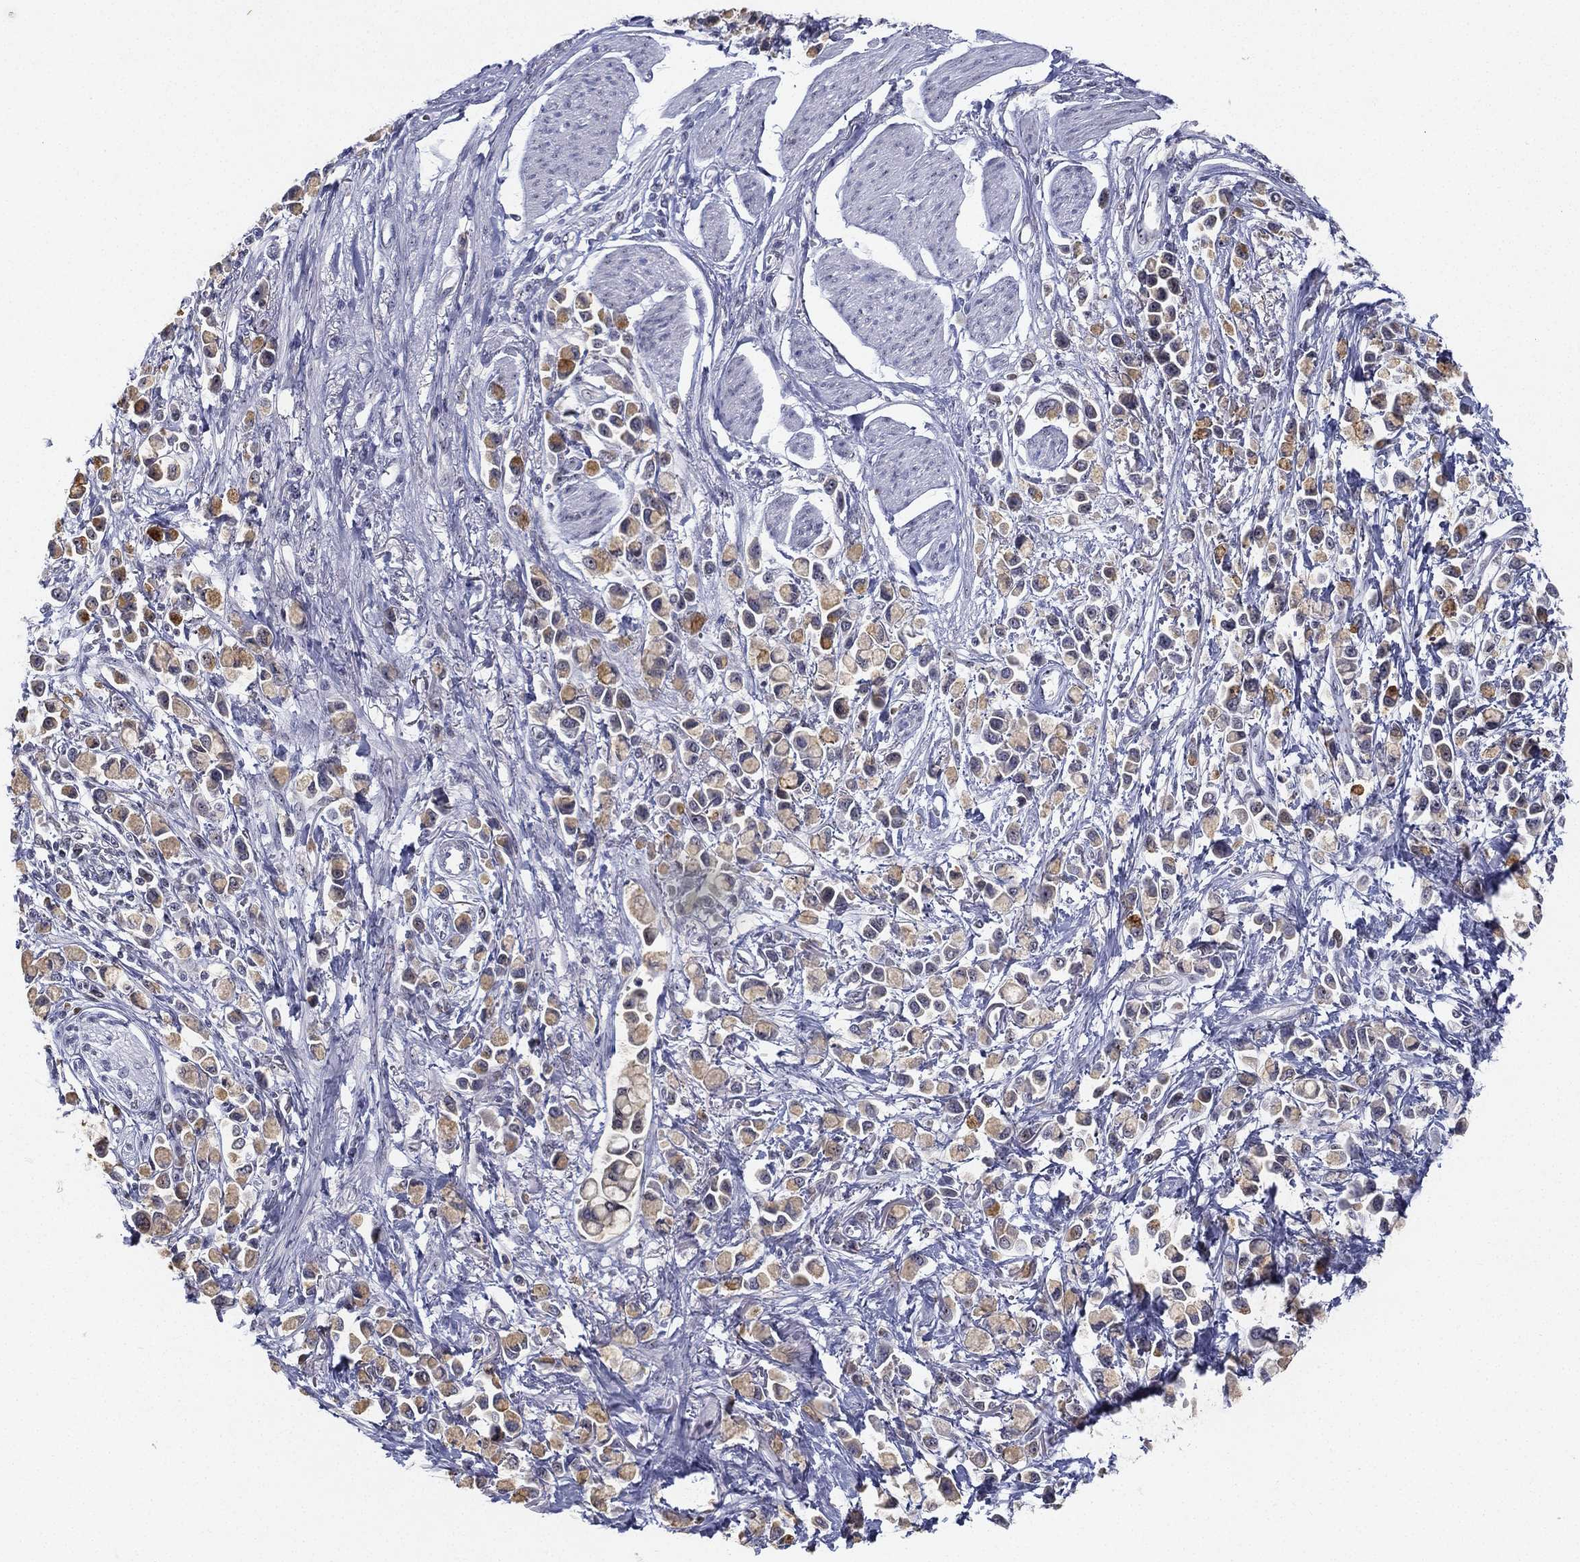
{"staining": {"intensity": "weak", "quantity": "25%-75%", "location": "cytoplasmic/membranous"}, "tissue": "stomach cancer", "cell_type": "Tumor cells", "image_type": "cancer", "snomed": [{"axis": "morphology", "description": "Adenocarcinoma, NOS"}, {"axis": "topography", "description": "Stomach"}], "caption": "High-power microscopy captured an immunohistochemistry (IHC) image of adenocarcinoma (stomach), revealing weak cytoplasmic/membranous expression in about 25%-75% of tumor cells.", "gene": "MS4A8", "patient": {"sex": "female", "age": 81}}